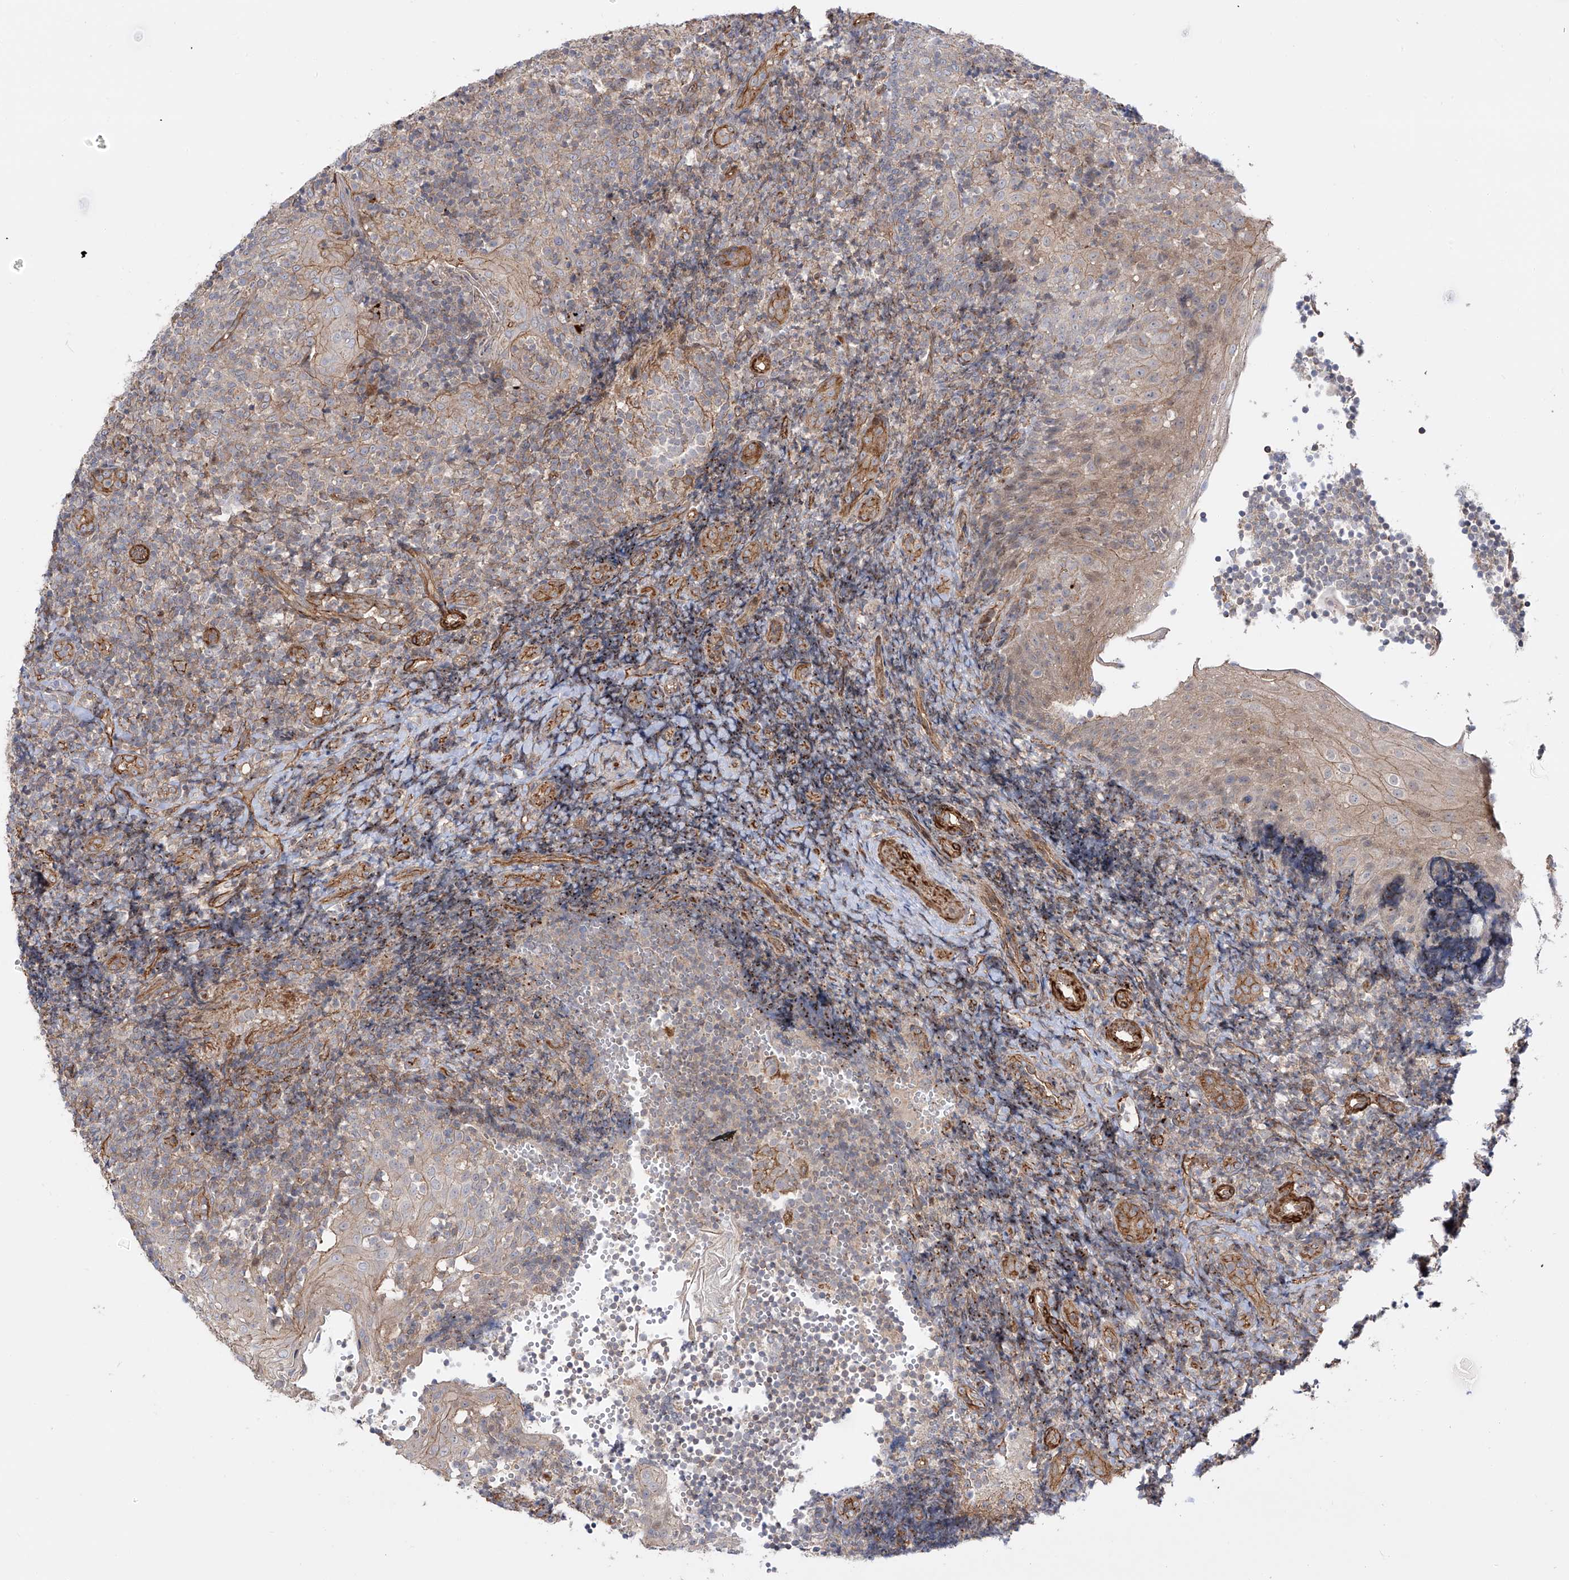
{"staining": {"intensity": "negative", "quantity": "none", "location": "none"}, "tissue": "tonsil", "cell_type": "Germinal center cells", "image_type": "normal", "snomed": [{"axis": "morphology", "description": "Normal tissue, NOS"}, {"axis": "topography", "description": "Tonsil"}], "caption": "Immunohistochemistry photomicrograph of unremarkable tonsil: human tonsil stained with DAB (3,3'-diaminobenzidine) shows no significant protein staining in germinal center cells.", "gene": "ZNF180", "patient": {"sex": "female", "age": 40}}